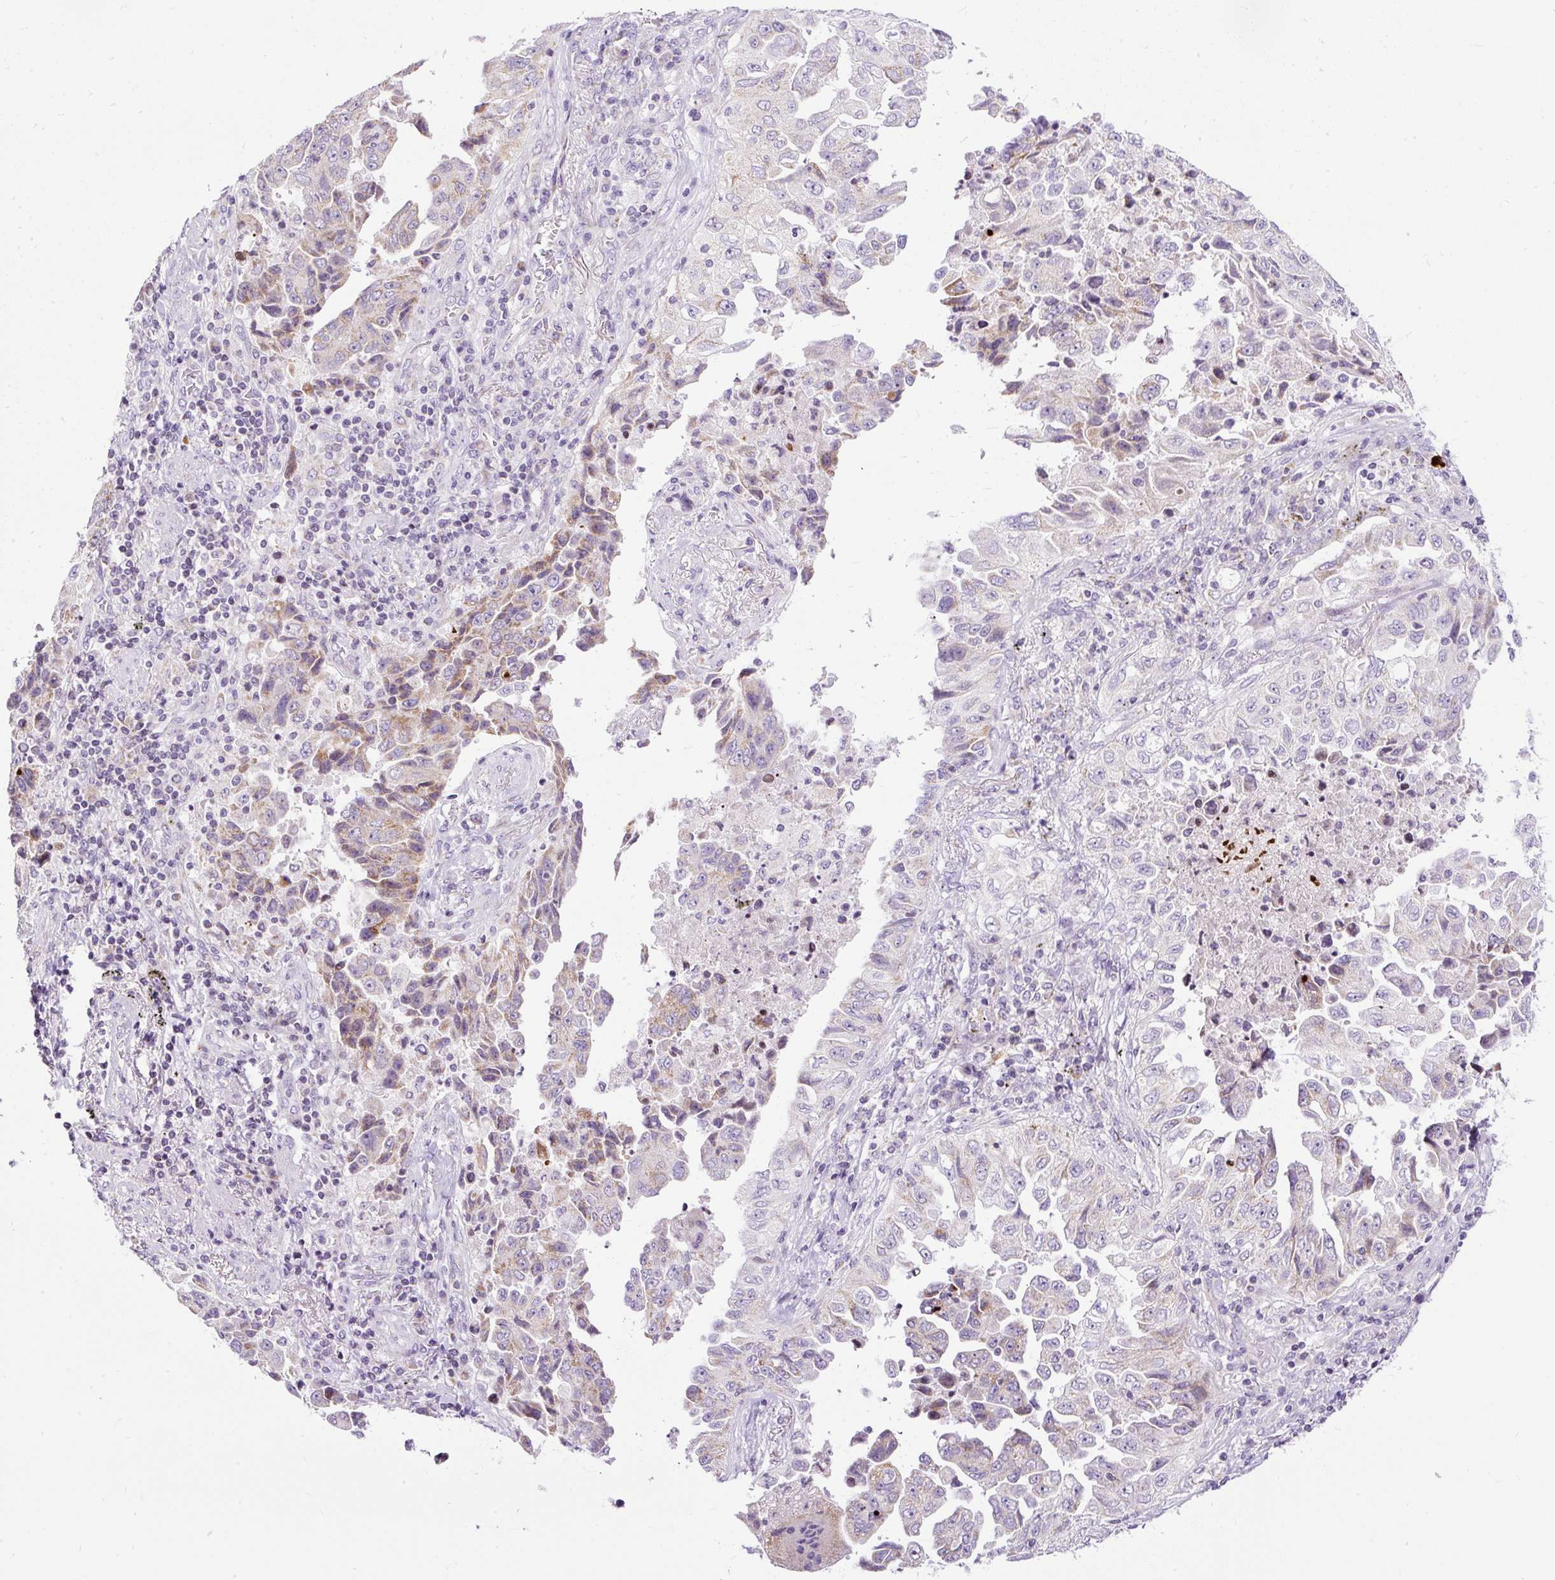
{"staining": {"intensity": "weak", "quantity": "25%-75%", "location": "cytoplasmic/membranous"}, "tissue": "lung cancer", "cell_type": "Tumor cells", "image_type": "cancer", "snomed": [{"axis": "morphology", "description": "Adenocarcinoma, NOS"}, {"axis": "topography", "description": "Lung"}], "caption": "This histopathology image displays immunohistochemistry staining of lung cancer (adenocarcinoma), with low weak cytoplasmic/membranous staining in about 25%-75% of tumor cells.", "gene": "FMC1", "patient": {"sex": "female", "age": 51}}